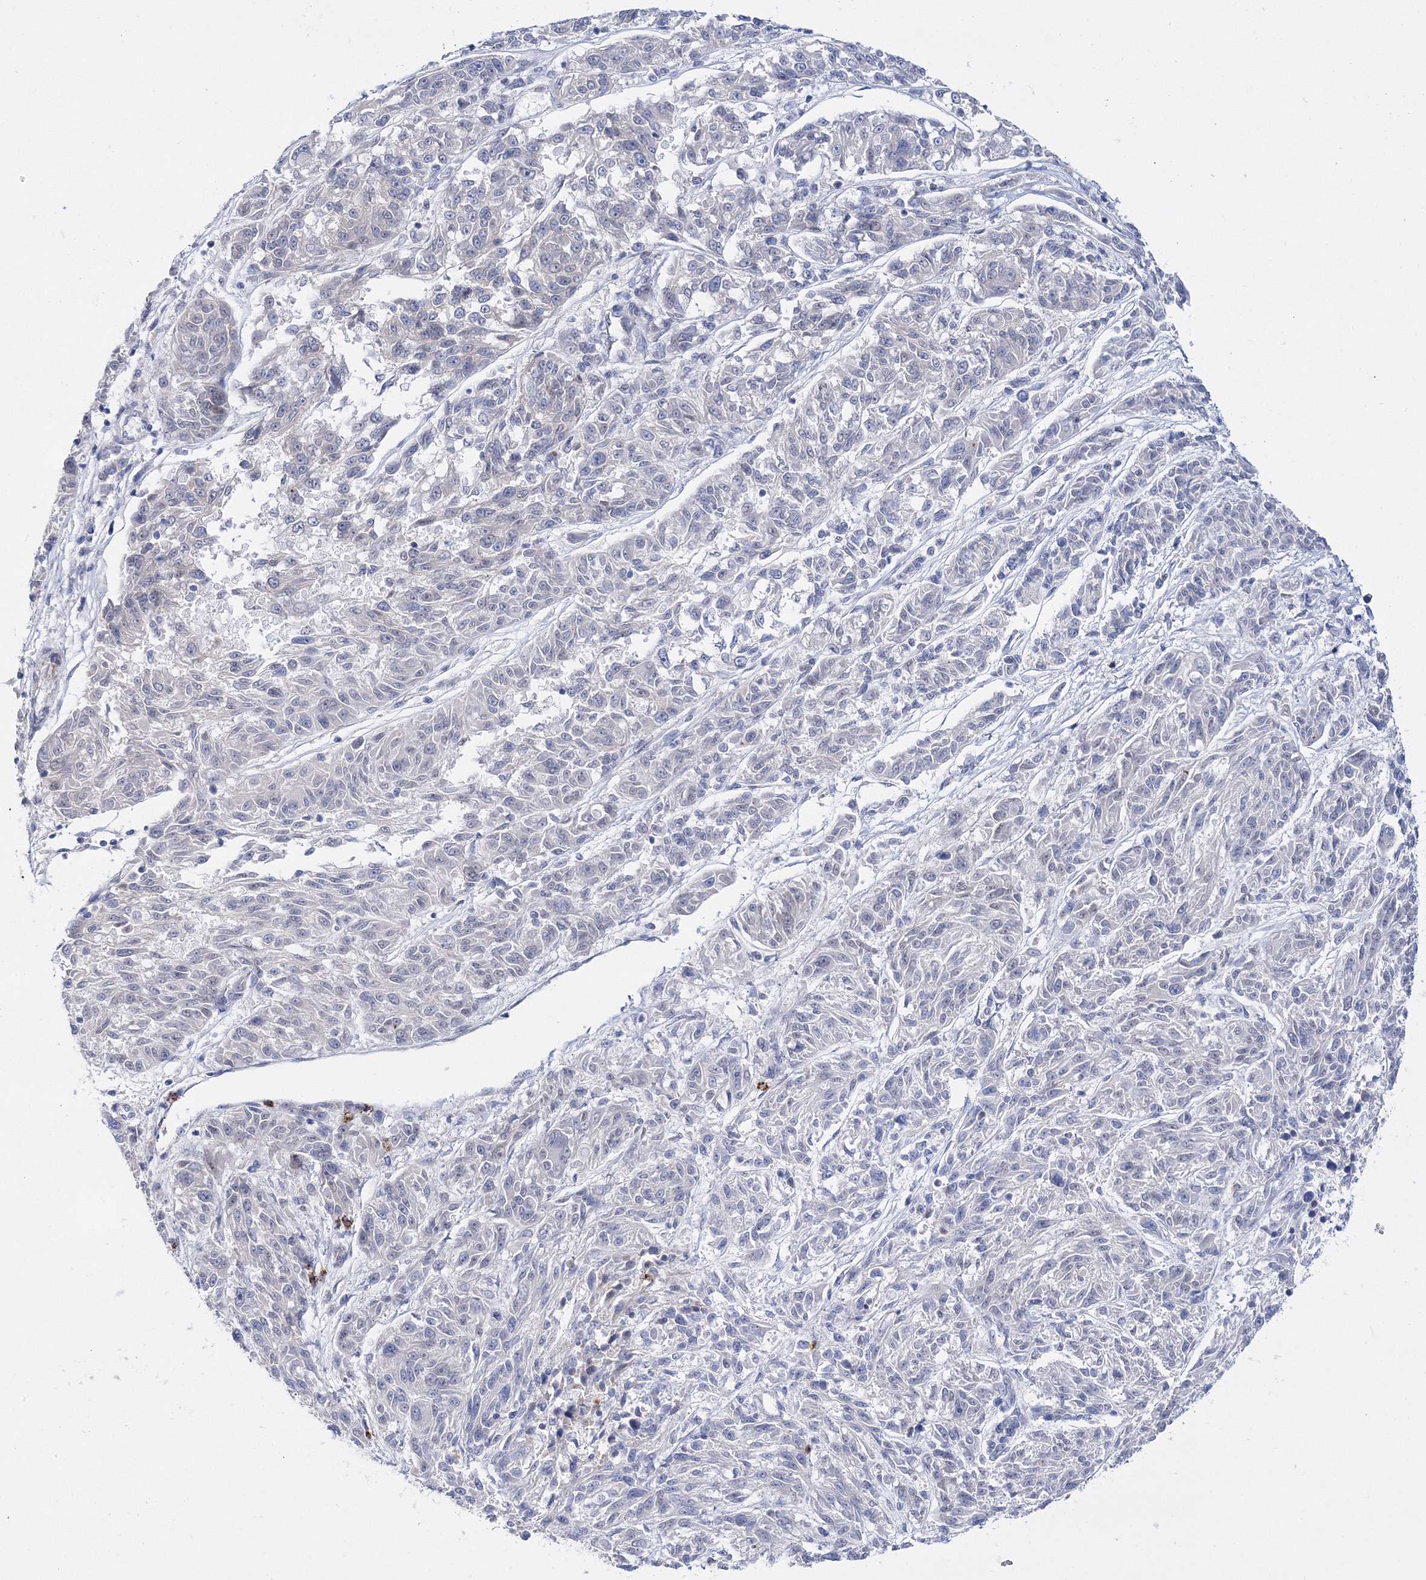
{"staining": {"intensity": "negative", "quantity": "none", "location": "none"}, "tissue": "melanoma", "cell_type": "Tumor cells", "image_type": "cancer", "snomed": [{"axis": "morphology", "description": "Malignant melanoma, NOS"}, {"axis": "topography", "description": "Skin"}], "caption": "This photomicrograph is of melanoma stained with IHC to label a protein in brown with the nuclei are counter-stained blue. There is no staining in tumor cells. The staining was performed using DAB to visualize the protein expression in brown, while the nuclei were stained in blue with hematoxylin (Magnification: 20x).", "gene": "ARHGAP32", "patient": {"sex": "male", "age": 53}}